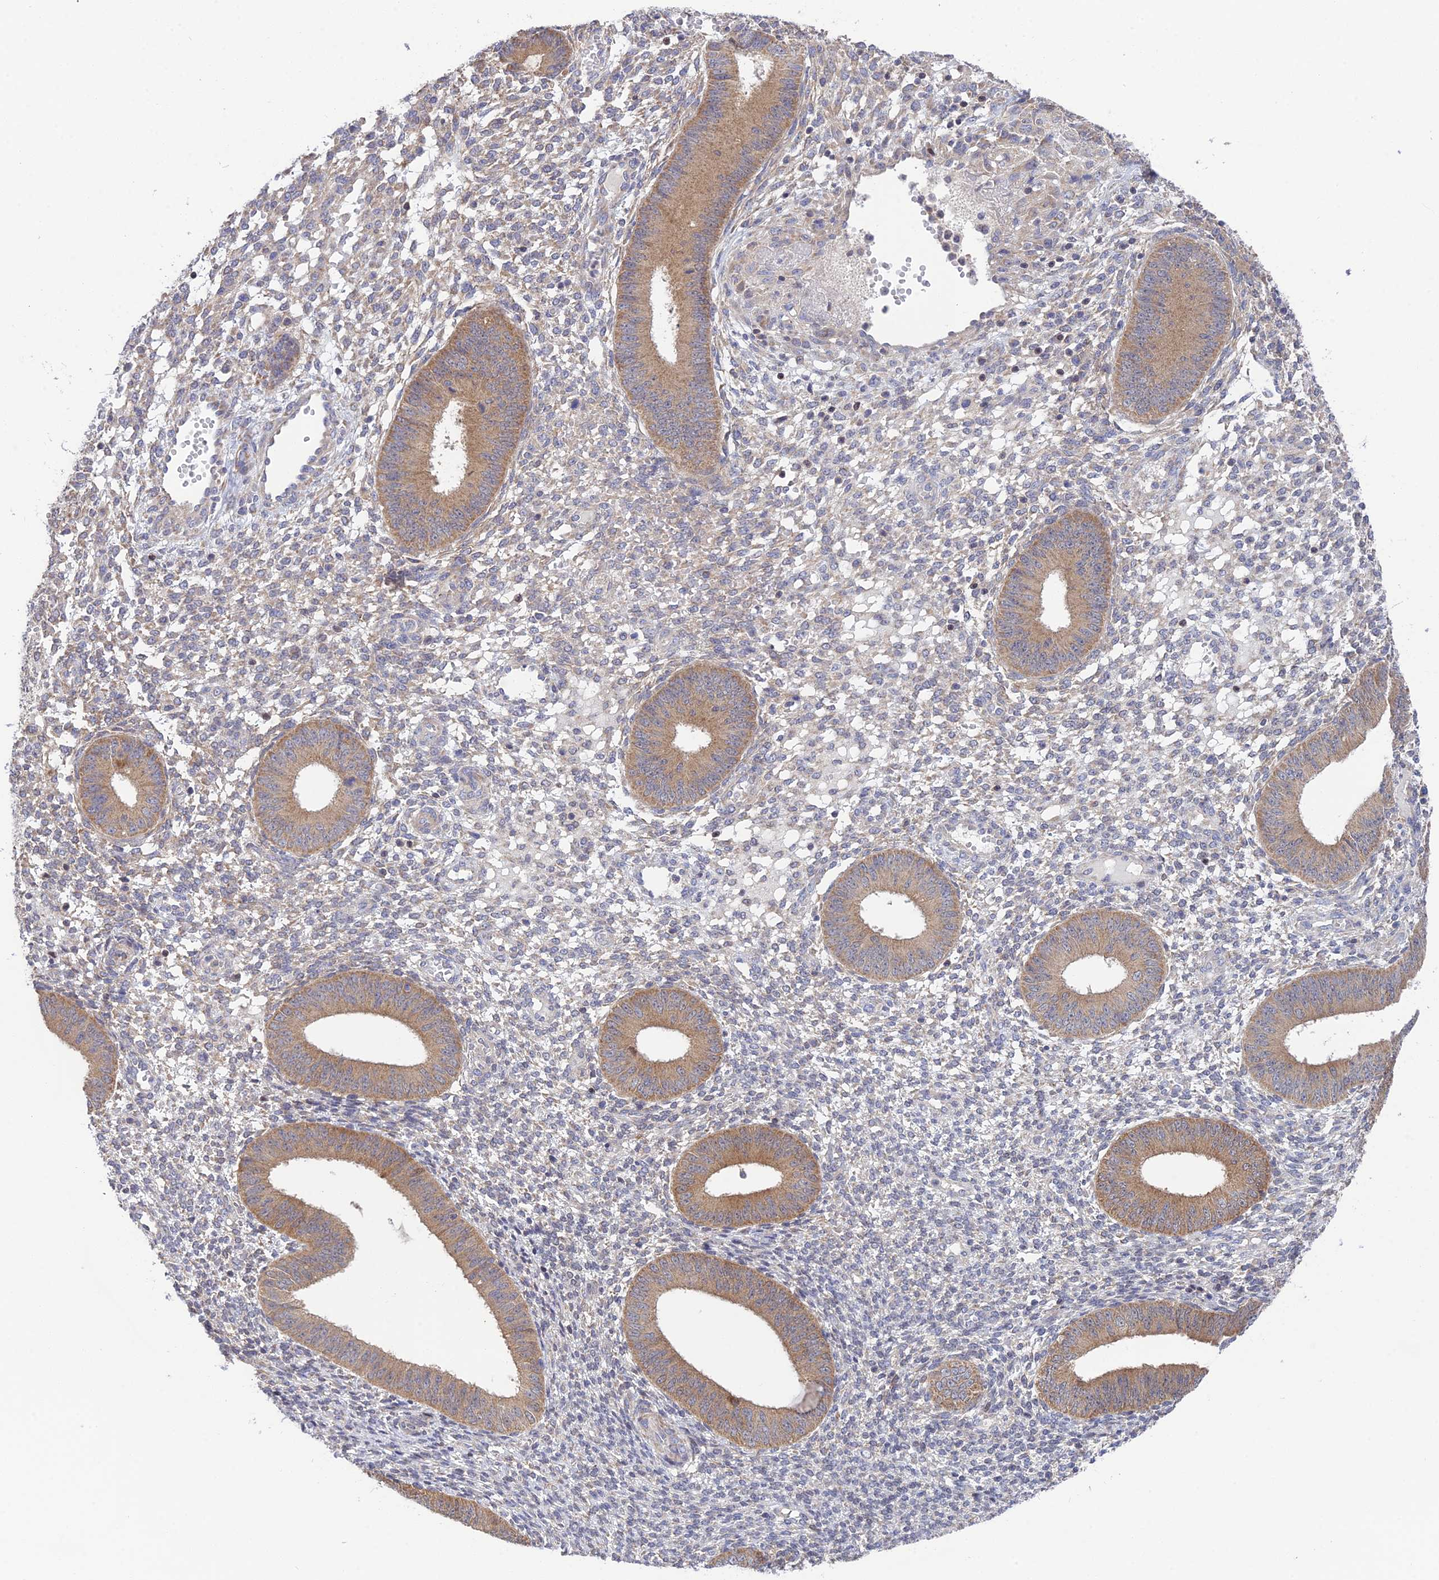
{"staining": {"intensity": "weak", "quantity": "<25%", "location": "cytoplasmic/membranous"}, "tissue": "endometrium", "cell_type": "Cells in endometrial stroma", "image_type": "normal", "snomed": [{"axis": "morphology", "description": "Normal tissue, NOS"}, {"axis": "topography", "description": "Endometrium"}], "caption": "Benign endometrium was stained to show a protein in brown. There is no significant staining in cells in endometrial stroma. (Stains: DAB immunohistochemistry with hematoxylin counter stain, Microscopy: brightfield microscopy at high magnification).", "gene": "ELOA2", "patient": {"sex": "female", "age": 49}}